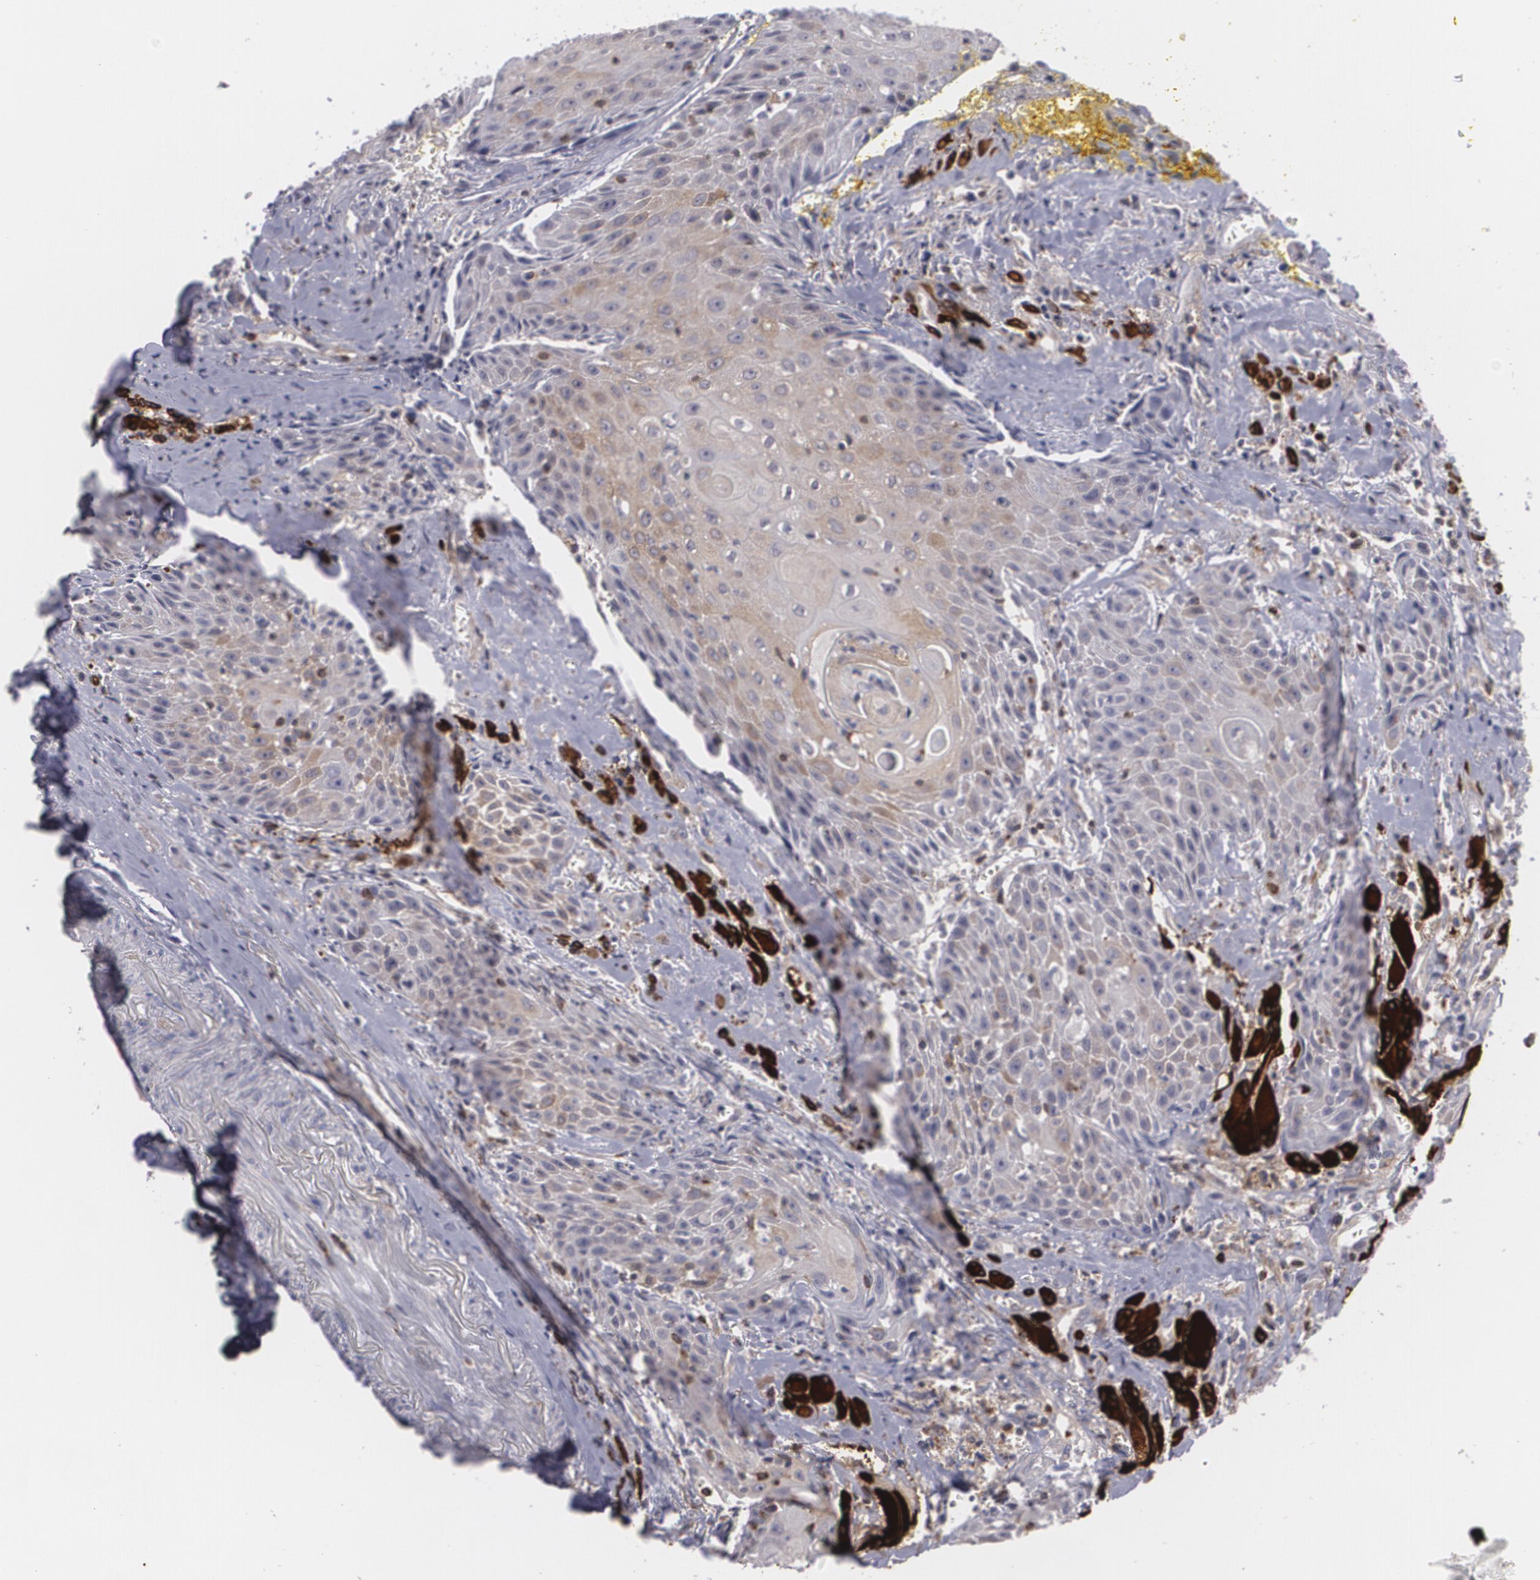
{"staining": {"intensity": "weak", "quantity": "25%-75%", "location": "cytoplasmic/membranous"}, "tissue": "head and neck cancer", "cell_type": "Tumor cells", "image_type": "cancer", "snomed": [{"axis": "morphology", "description": "Squamous cell carcinoma, NOS"}, {"axis": "topography", "description": "Oral tissue"}, {"axis": "topography", "description": "Head-Neck"}], "caption": "Head and neck cancer stained with DAB (3,3'-diaminobenzidine) IHC displays low levels of weak cytoplasmic/membranous expression in approximately 25%-75% of tumor cells.", "gene": "BIN1", "patient": {"sex": "female", "age": 82}}